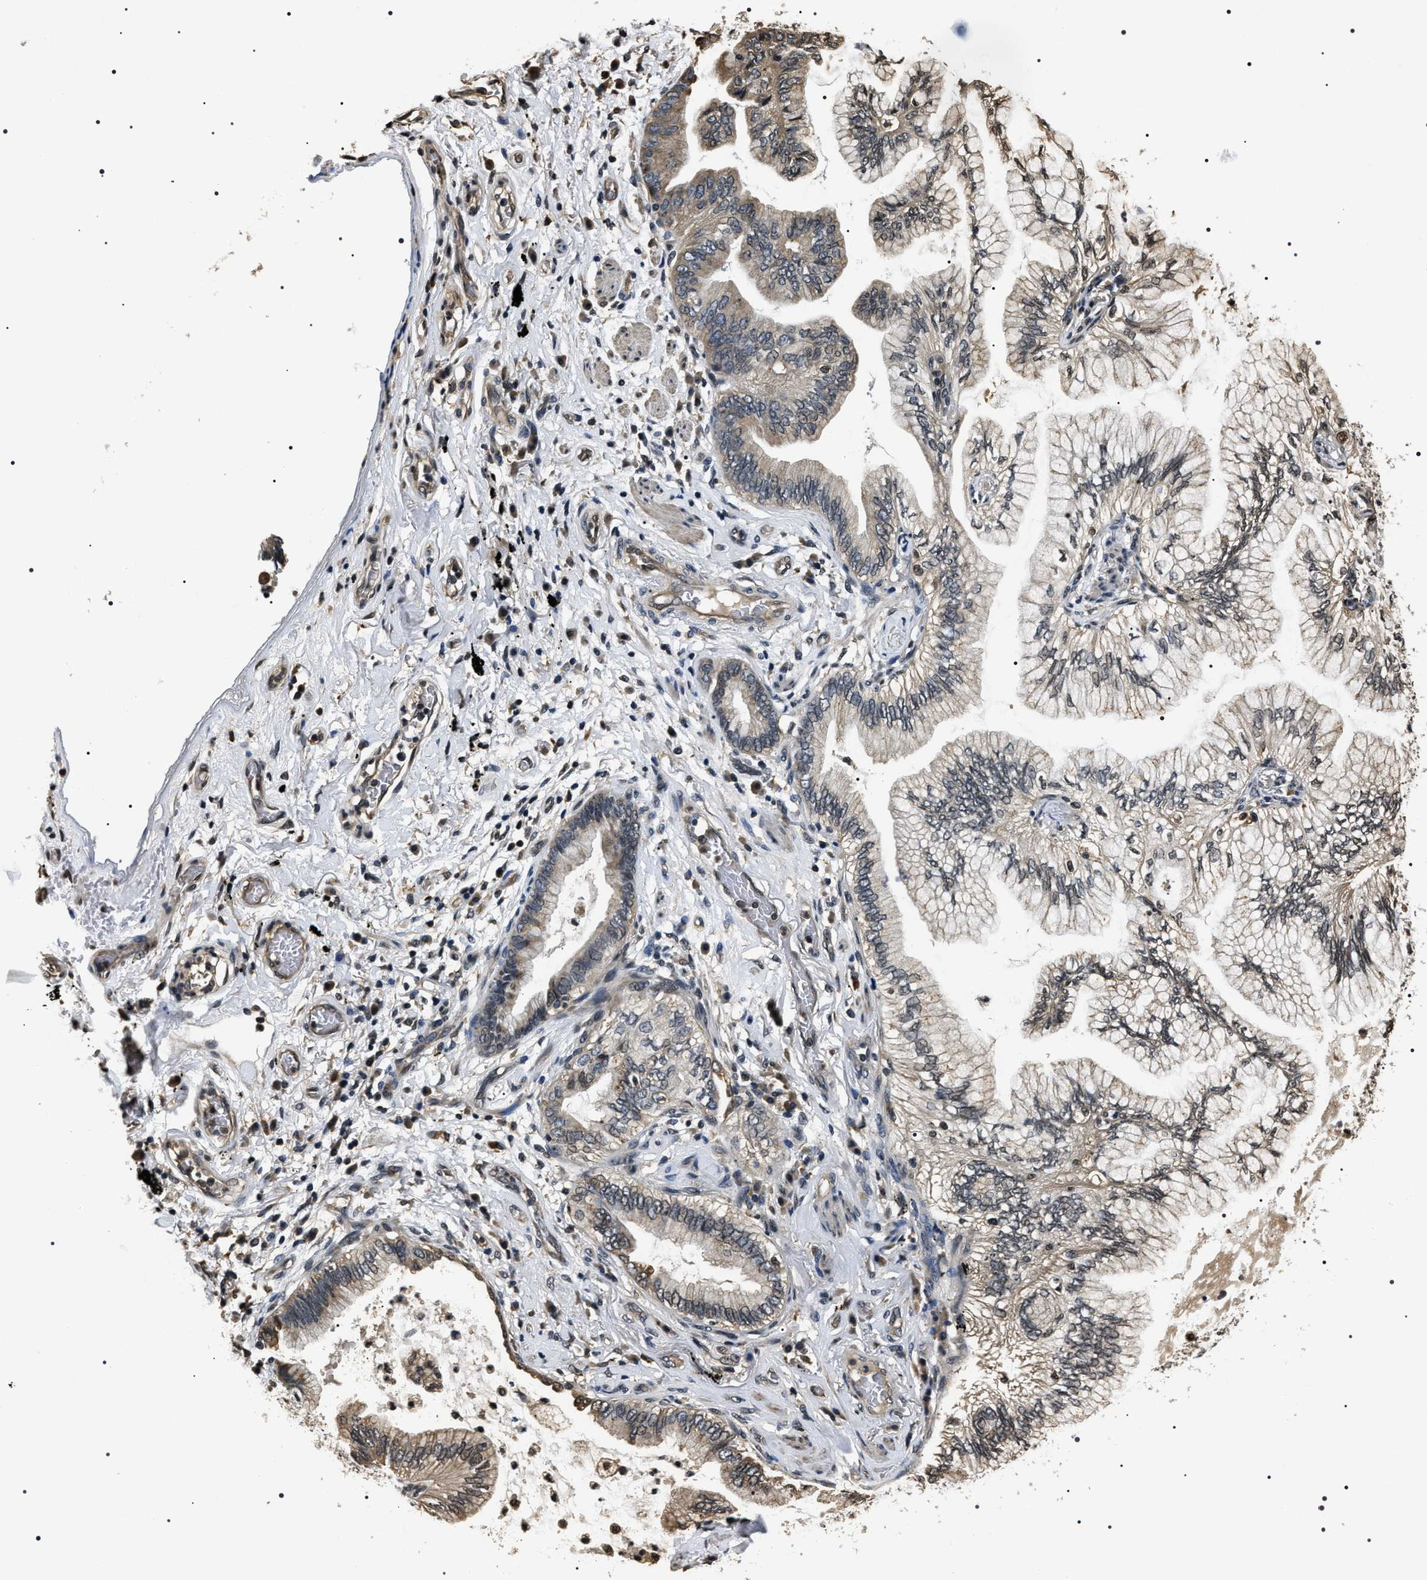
{"staining": {"intensity": "weak", "quantity": "25%-75%", "location": "cytoplasmic/membranous"}, "tissue": "lung cancer", "cell_type": "Tumor cells", "image_type": "cancer", "snomed": [{"axis": "morphology", "description": "Normal tissue, NOS"}, {"axis": "morphology", "description": "Adenocarcinoma, NOS"}, {"axis": "topography", "description": "Bronchus"}, {"axis": "topography", "description": "Lung"}], "caption": "Immunohistochemistry staining of lung adenocarcinoma, which displays low levels of weak cytoplasmic/membranous staining in approximately 25%-75% of tumor cells indicating weak cytoplasmic/membranous protein staining. The staining was performed using DAB (3,3'-diaminobenzidine) (brown) for protein detection and nuclei were counterstained in hematoxylin (blue).", "gene": "ARHGAP22", "patient": {"sex": "female", "age": 70}}